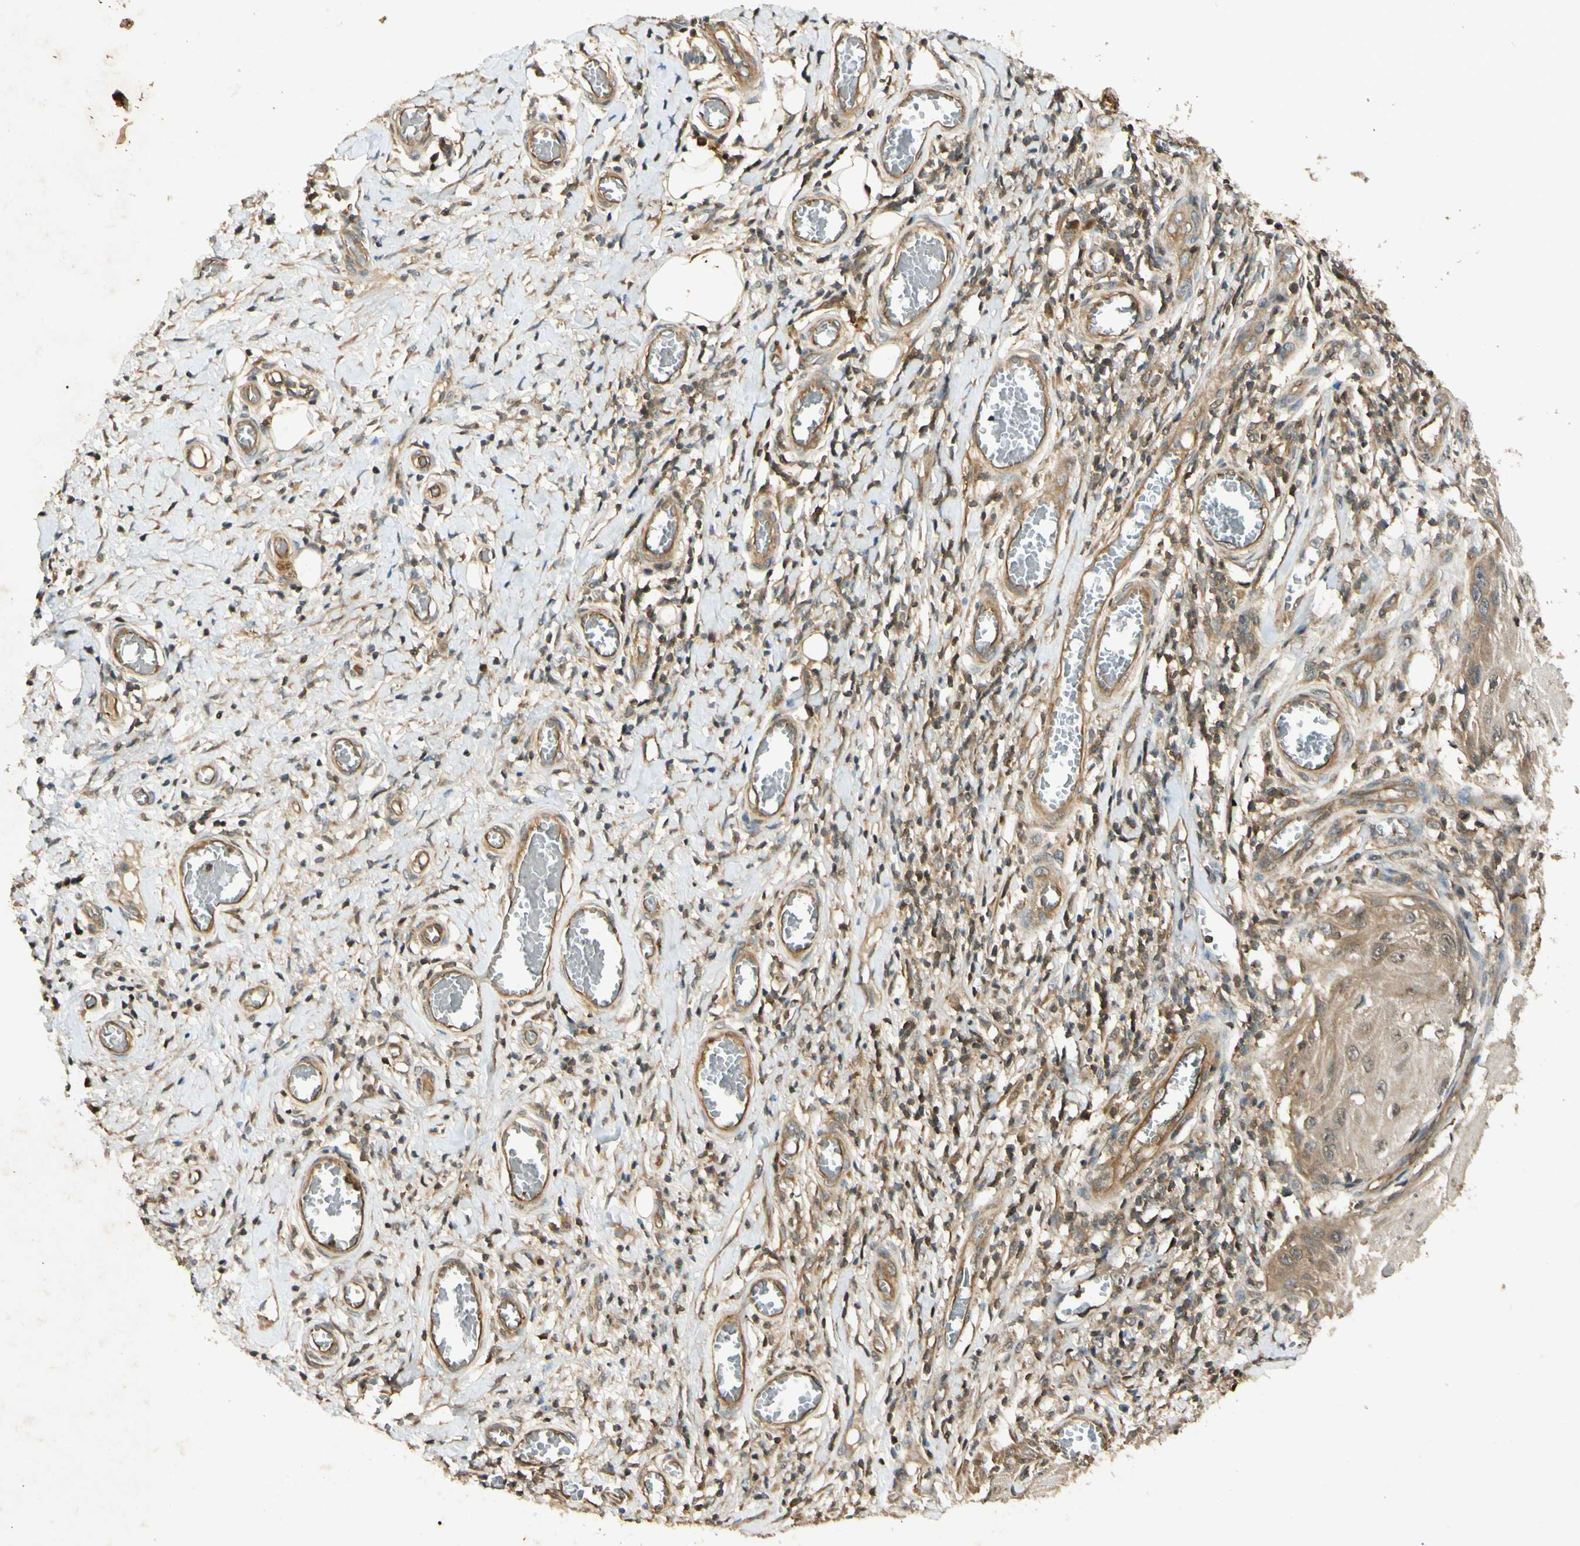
{"staining": {"intensity": "moderate", "quantity": "25%-75%", "location": "cytoplasmic/membranous"}, "tissue": "skin cancer", "cell_type": "Tumor cells", "image_type": "cancer", "snomed": [{"axis": "morphology", "description": "Squamous cell carcinoma, NOS"}, {"axis": "topography", "description": "Skin"}], "caption": "Skin squamous cell carcinoma stained with a brown dye shows moderate cytoplasmic/membranous positive staining in about 25%-75% of tumor cells.", "gene": "EPHA8", "patient": {"sex": "female", "age": 73}}